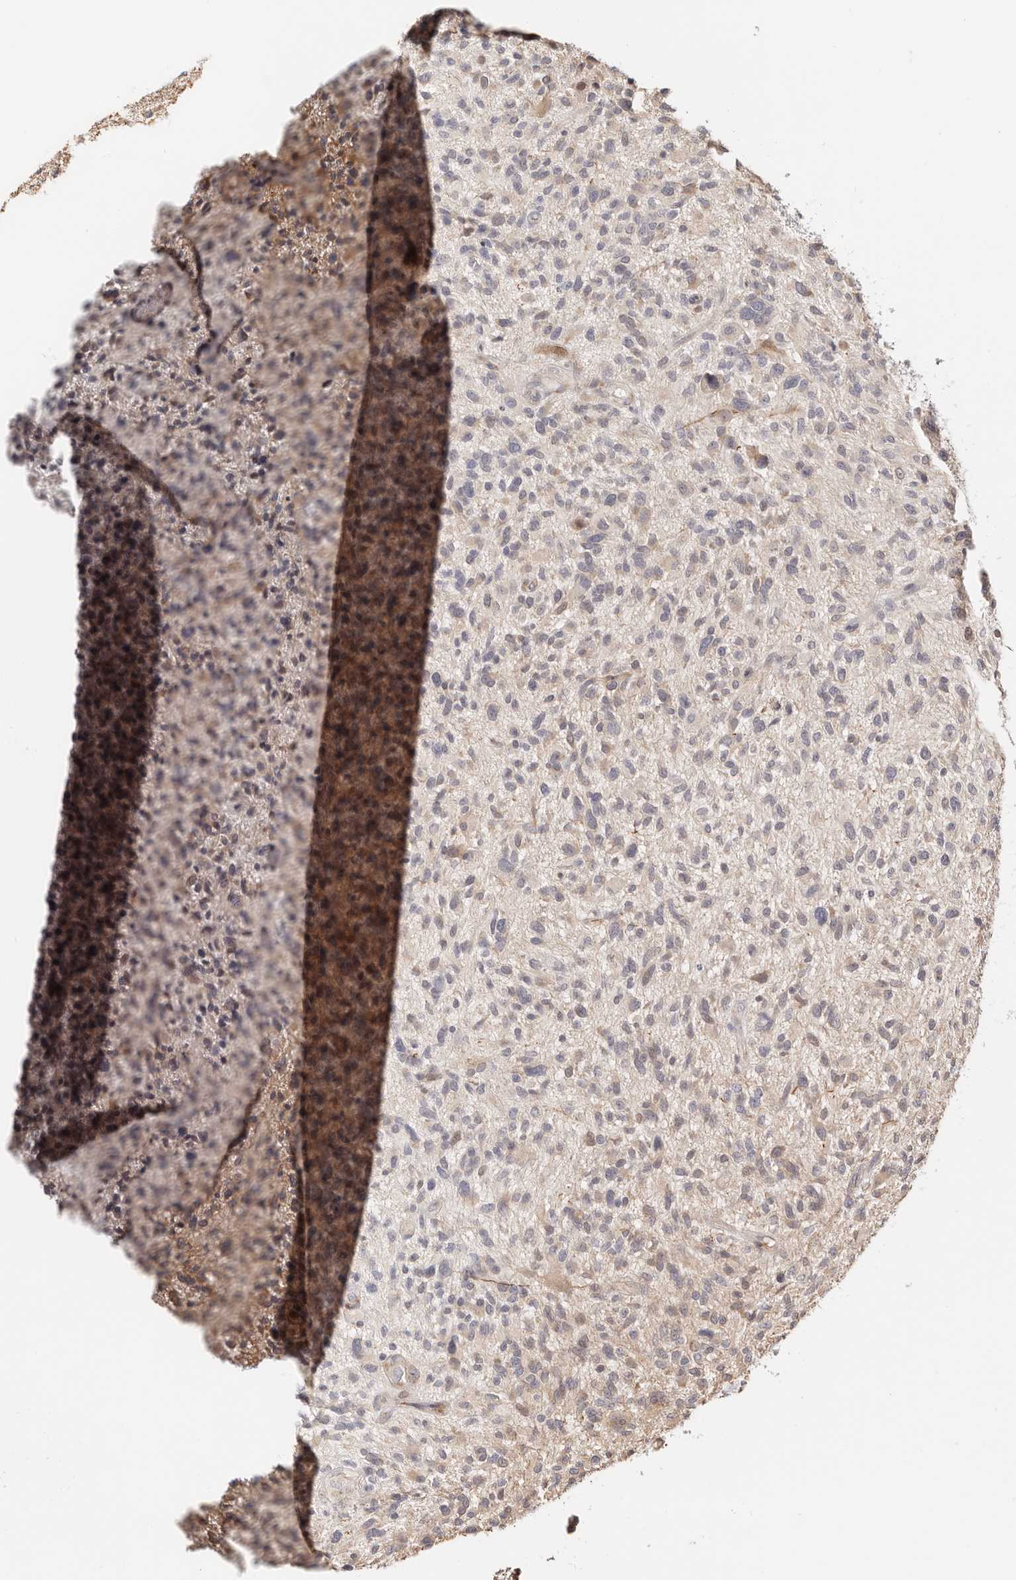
{"staining": {"intensity": "weak", "quantity": "<25%", "location": "cytoplasmic/membranous"}, "tissue": "glioma", "cell_type": "Tumor cells", "image_type": "cancer", "snomed": [{"axis": "morphology", "description": "Glioma, malignant, High grade"}, {"axis": "topography", "description": "Brain"}], "caption": "A micrograph of human malignant high-grade glioma is negative for staining in tumor cells.", "gene": "BCL2L15", "patient": {"sex": "male", "age": 47}}